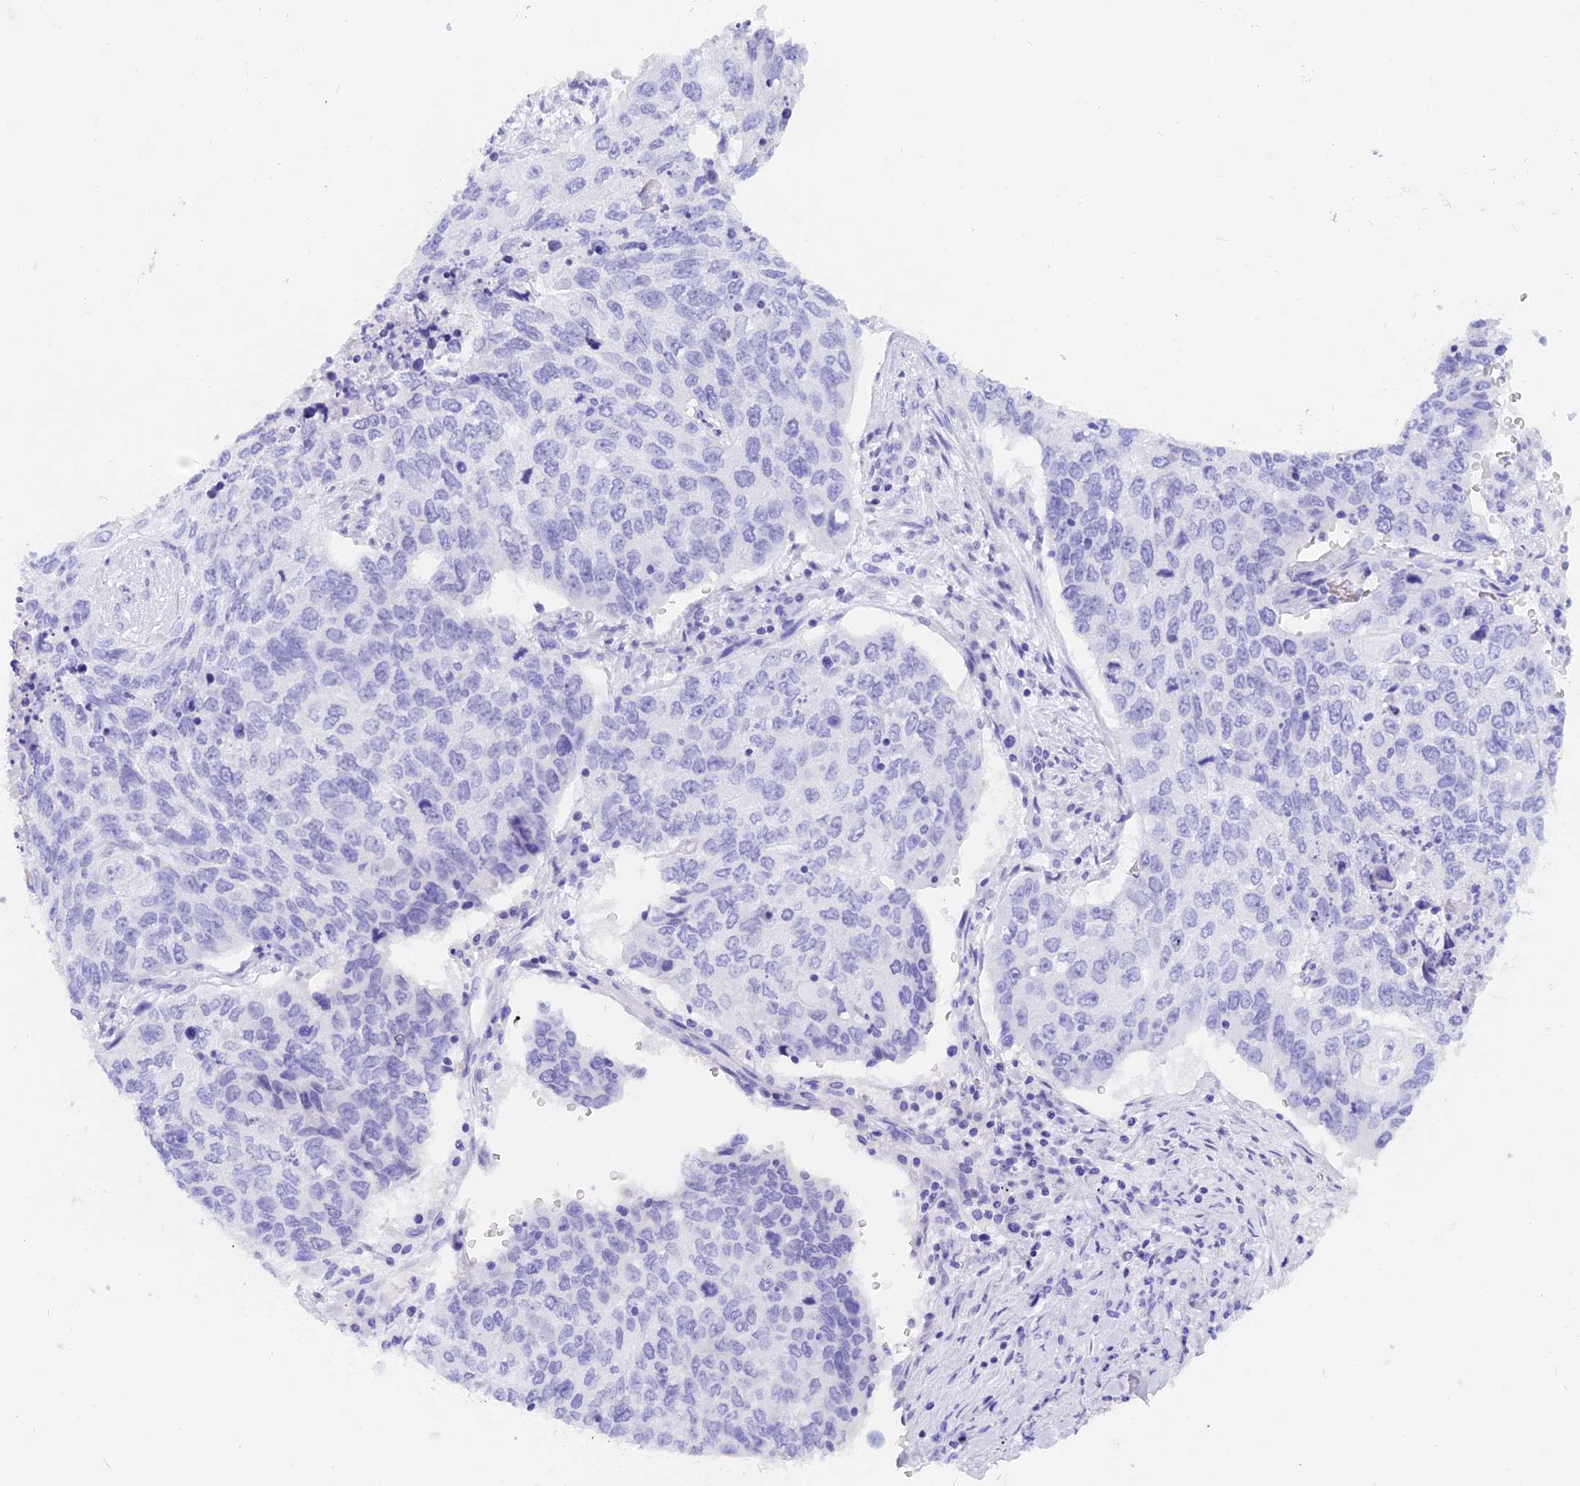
{"staining": {"intensity": "negative", "quantity": "none", "location": "none"}, "tissue": "lung cancer", "cell_type": "Tumor cells", "image_type": "cancer", "snomed": [{"axis": "morphology", "description": "Squamous cell carcinoma, NOS"}, {"axis": "topography", "description": "Lung"}], "caption": "Immunohistochemistry image of lung cancer stained for a protein (brown), which displays no positivity in tumor cells. (DAB IHC visualized using brightfield microscopy, high magnification).", "gene": "ISCA1", "patient": {"sex": "female", "age": 63}}